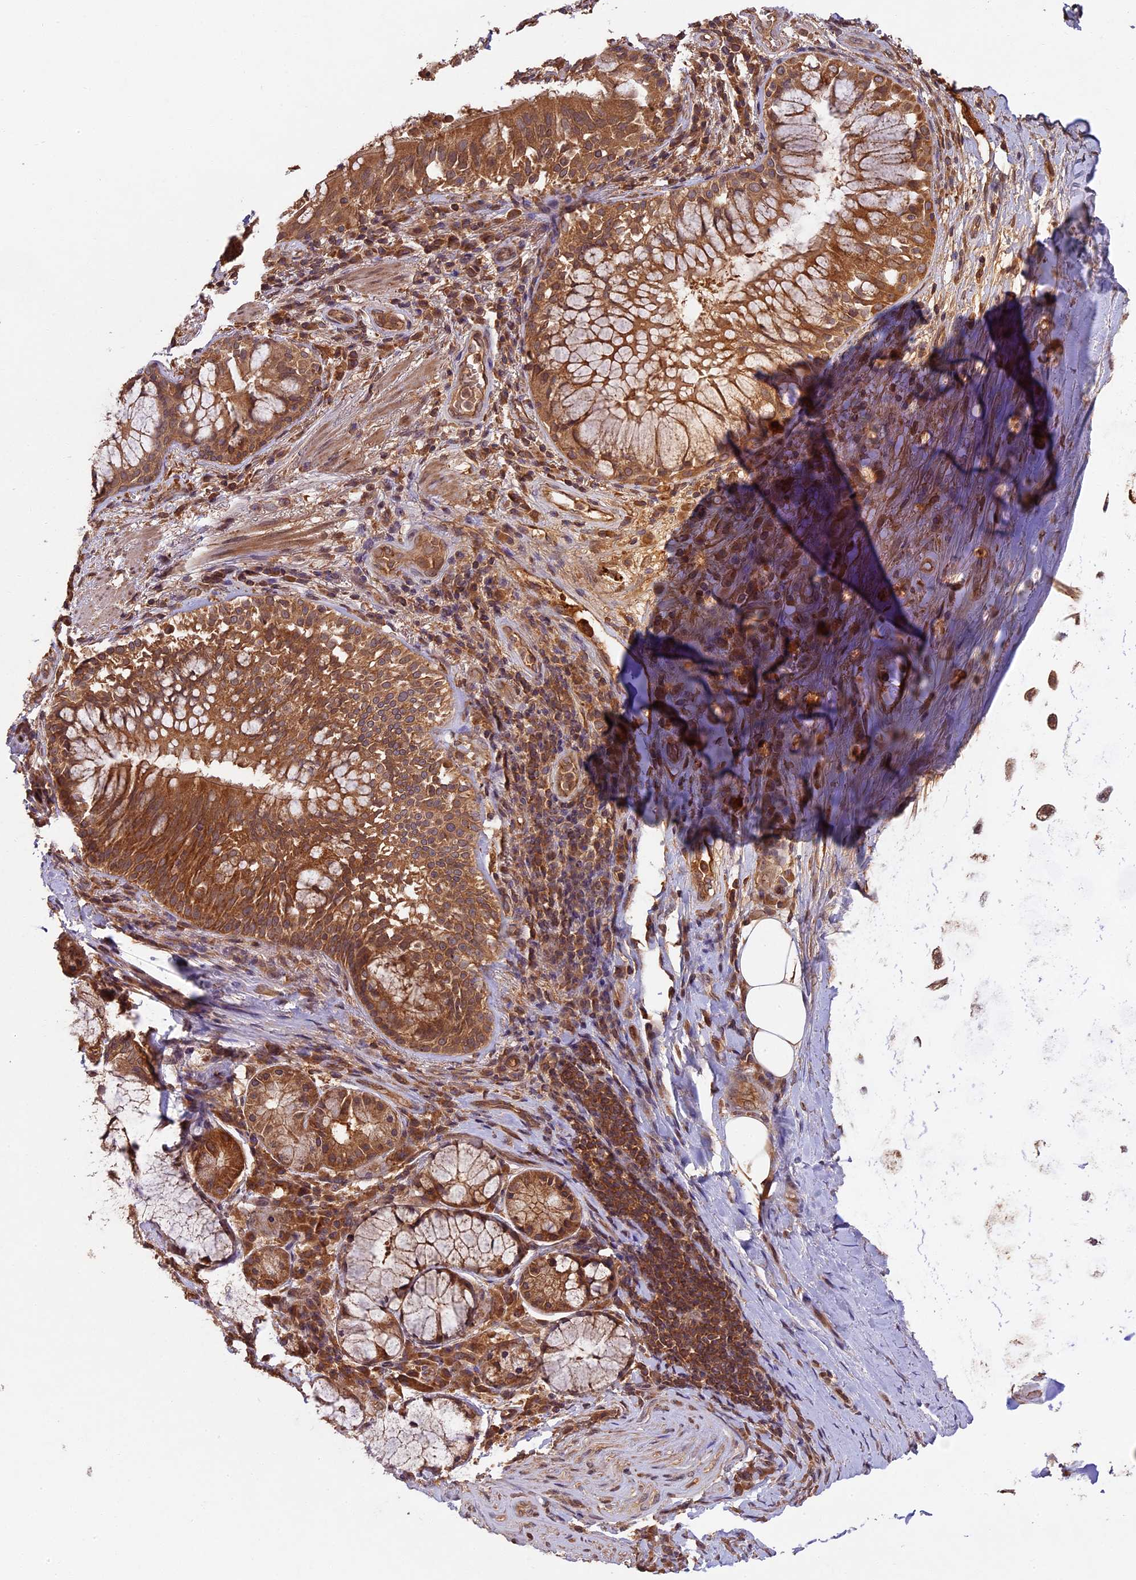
{"staining": {"intensity": "negative", "quantity": "none", "location": "none"}, "tissue": "adipose tissue", "cell_type": "Adipocytes", "image_type": "normal", "snomed": [{"axis": "morphology", "description": "Normal tissue, NOS"}, {"axis": "morphology", "description": "Squamous cell carcinoma, NOS"}, {"axis": "topography", "description": "Bronchus"}, {"axis": "topography", "description": "Lung"}], "caption": "Immunohistochemistry of benign human adipose tissue exhibits no positivity in adipocytes. (DAB immunohistochemistry (IHC) visualized using brightfield microscopy, high magnification).", "gene": "CHAC1", "patient": {"sex": "male", "age": 64}}